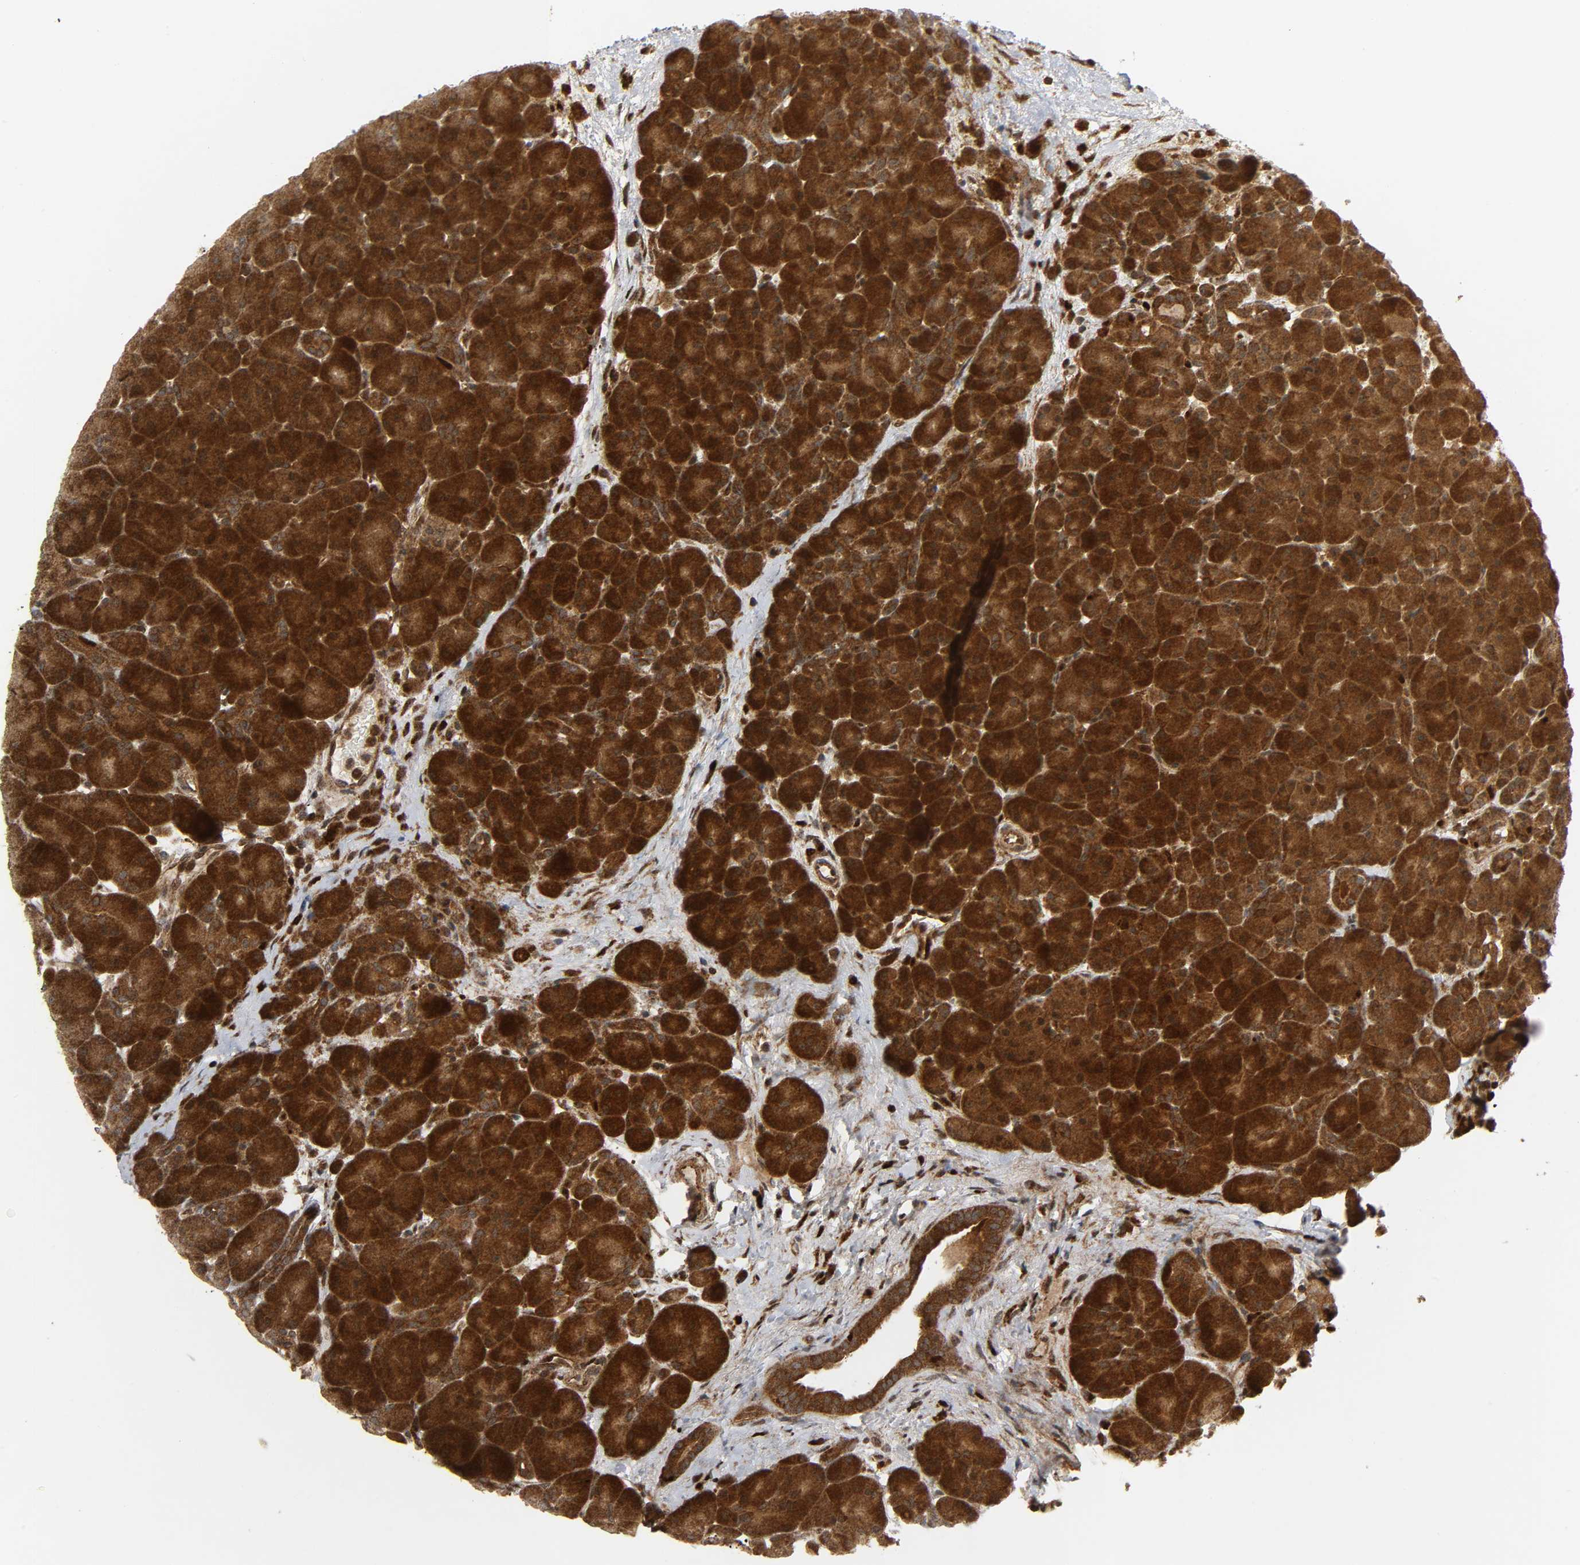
{"staining": {"intensity": "strong", "quantity": ">75%", "location": "cytoplasmic/membranous"}, "tissue": "pancreas", "cell_type": "Exocrine glandular cells", "image_type": "normal", "snomed": [{"axis": "morphology", "description": "Normal tissue, NOS"}, {"axis": "topography", "description": "Pancreas"}], "caption": "Pancreas stained for a protein (brown) shows strong cytoplasmic/membranous positive positivity in approximately >75% of exocrine glandular cells.", "gene": "CHUK", "patient": {"sex": "male", "age": 66}}